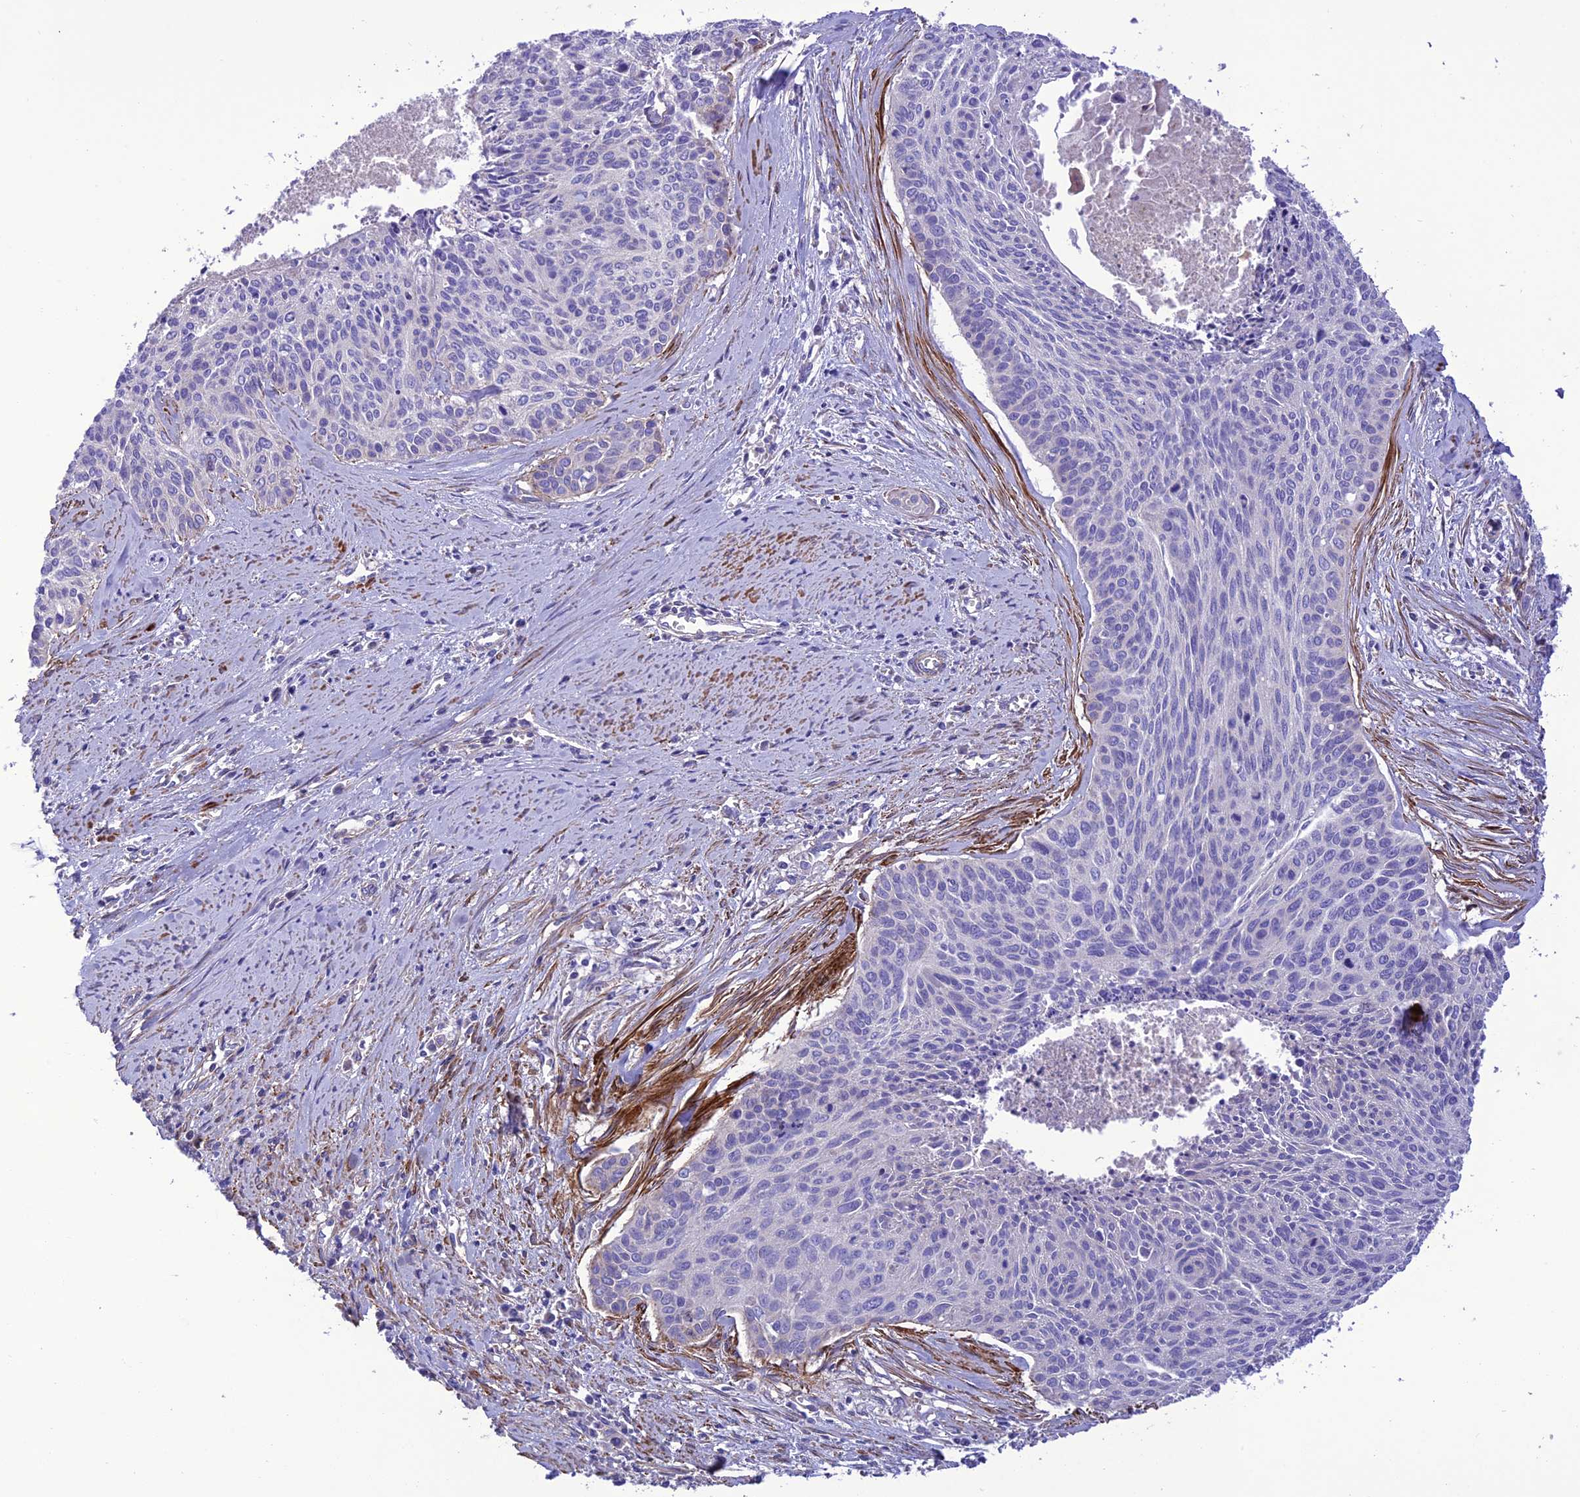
{"staining": {"intensity": "negative", "quantity": "none", "location": "none"}, "tissue": "cervical cancer", "cell_type": "Tumor cells", "image_type": "cancer", "snomed": [{"axis": "morphology", "description": "Squamous cell carcinoma, NOS"}, {"axis": "topography", "description": "Cervix"}], "caption": "A high-resolution photomicrograph shows IHC staining of cervical cancer (squamous cell carcinoma), which exhibits no significant expression in tumor cells. The staining was performed using DAB to visualize the protein expression in brown, while the nuclei were stained in blue with hematoxylin (Magnification: 20x).", "gene": "FRA10AC1", "patient": {"sex": "female", "age": 55}}